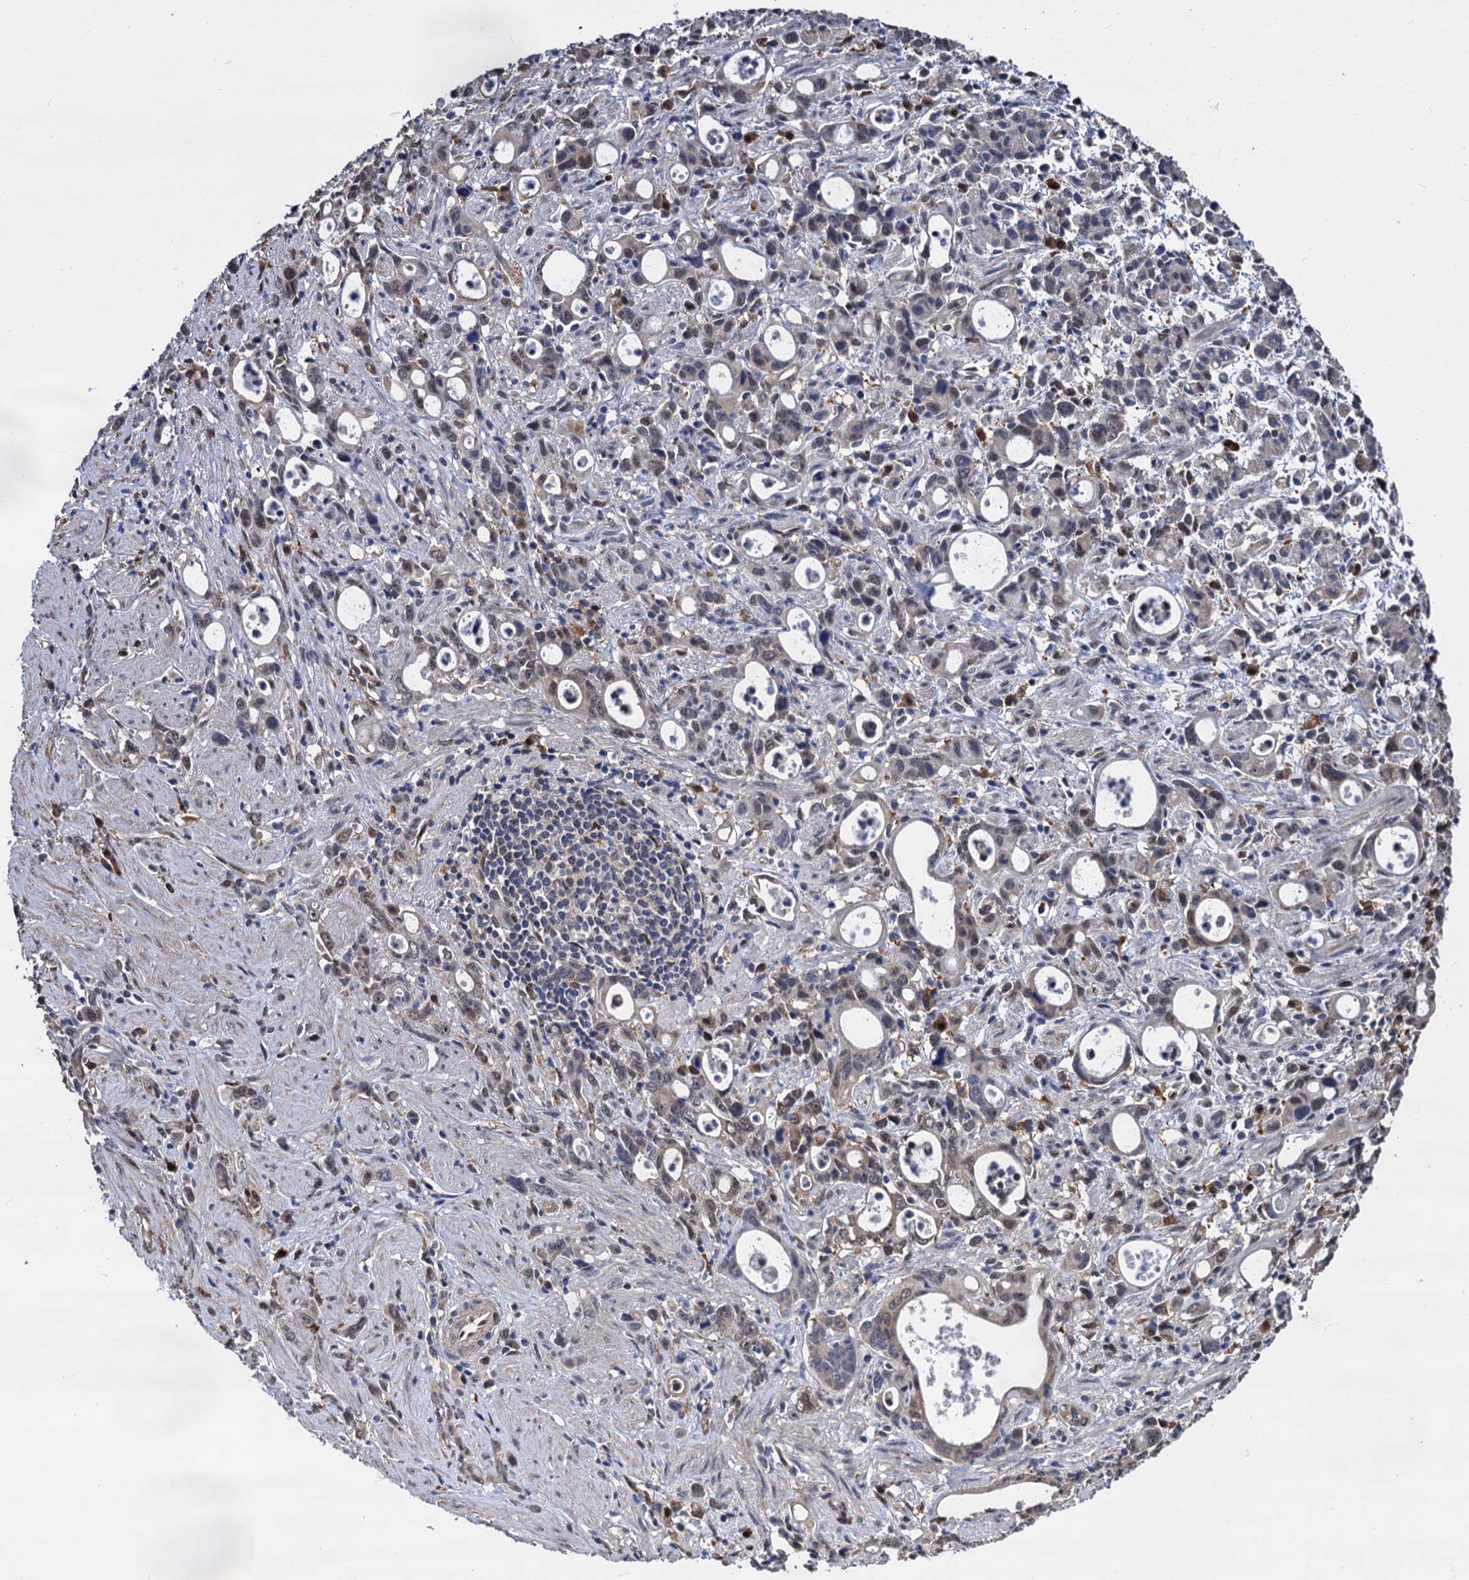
{"staining": {"intensity": "weak", "quantity": "25%-75%", "location": "nuclear"}, "tissue": "stomach cancer", "cell_type": "Tumor cells", "image_type": "cancer", "snomed": [{"axis": "morphology", "description": "Adenocarcinoma, NOS"}, {"axis": "topography", "description": "Stomach, lower"}], "caption": "Immunohistochemical staining of stomach cancer reveals low levels of weak nuclear protein expression in approximately 25%-75% of tumor cells.", "gene": "PSMD4", "patient": {"sex": "female", "age": 43}}